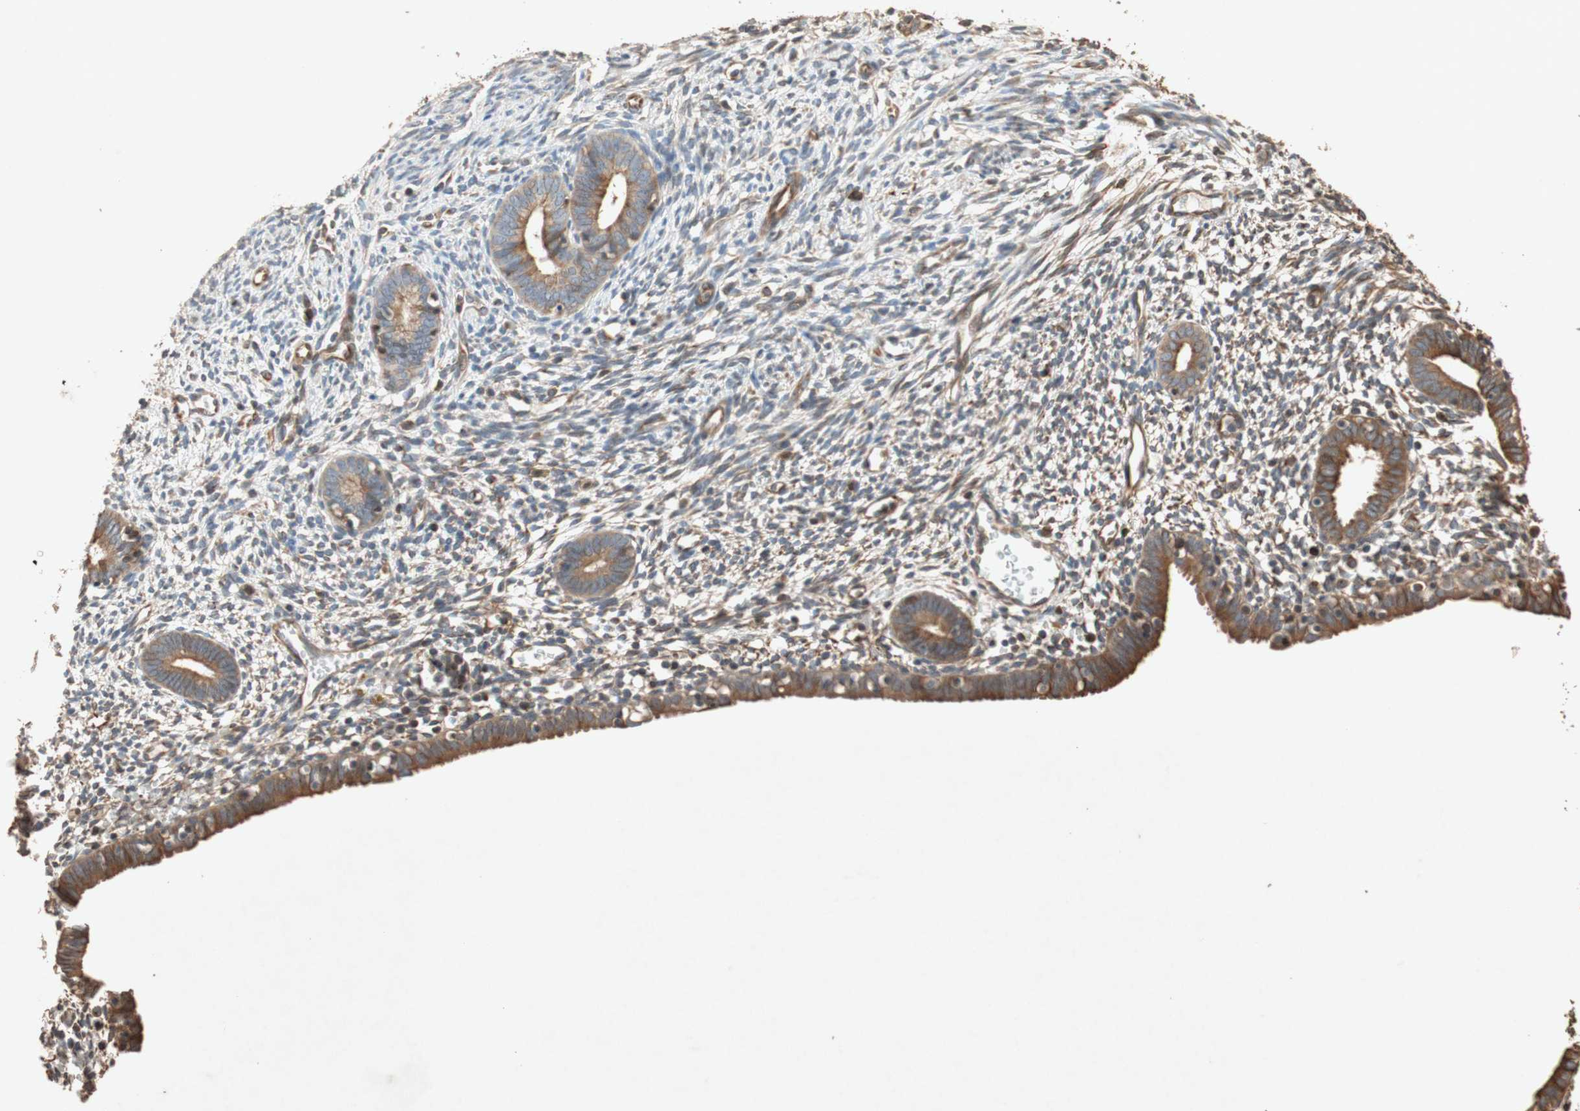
{"staining": {"intensity": "moderate", "quantity": "25%-75%", "location": "cytoplasmic/membranous"}, "tissue": "endometrium", "cell_type": "Cells in endometrial stroma", "image_type": "normal", "snomed": [{"axis": "morphology", "description": "Normal tissue, NOS"}, {"axis": "morphology", "description": "Atrophy, NOS"}, {"axis": "topography", "description": "Uterus"}, {"axis": "topography", "description": "Endometrium"}], "caption": "Protein expression analysis of benign endometrium exhibits moderate cytoplasmic/membranous expression in approximately 25%-75% of cells in endometrial stroma. (Brightfield microscopy of DAB IHC at high magnification).", "gene": "TUBB", "patient": {"sex": "female", "age": 68}}